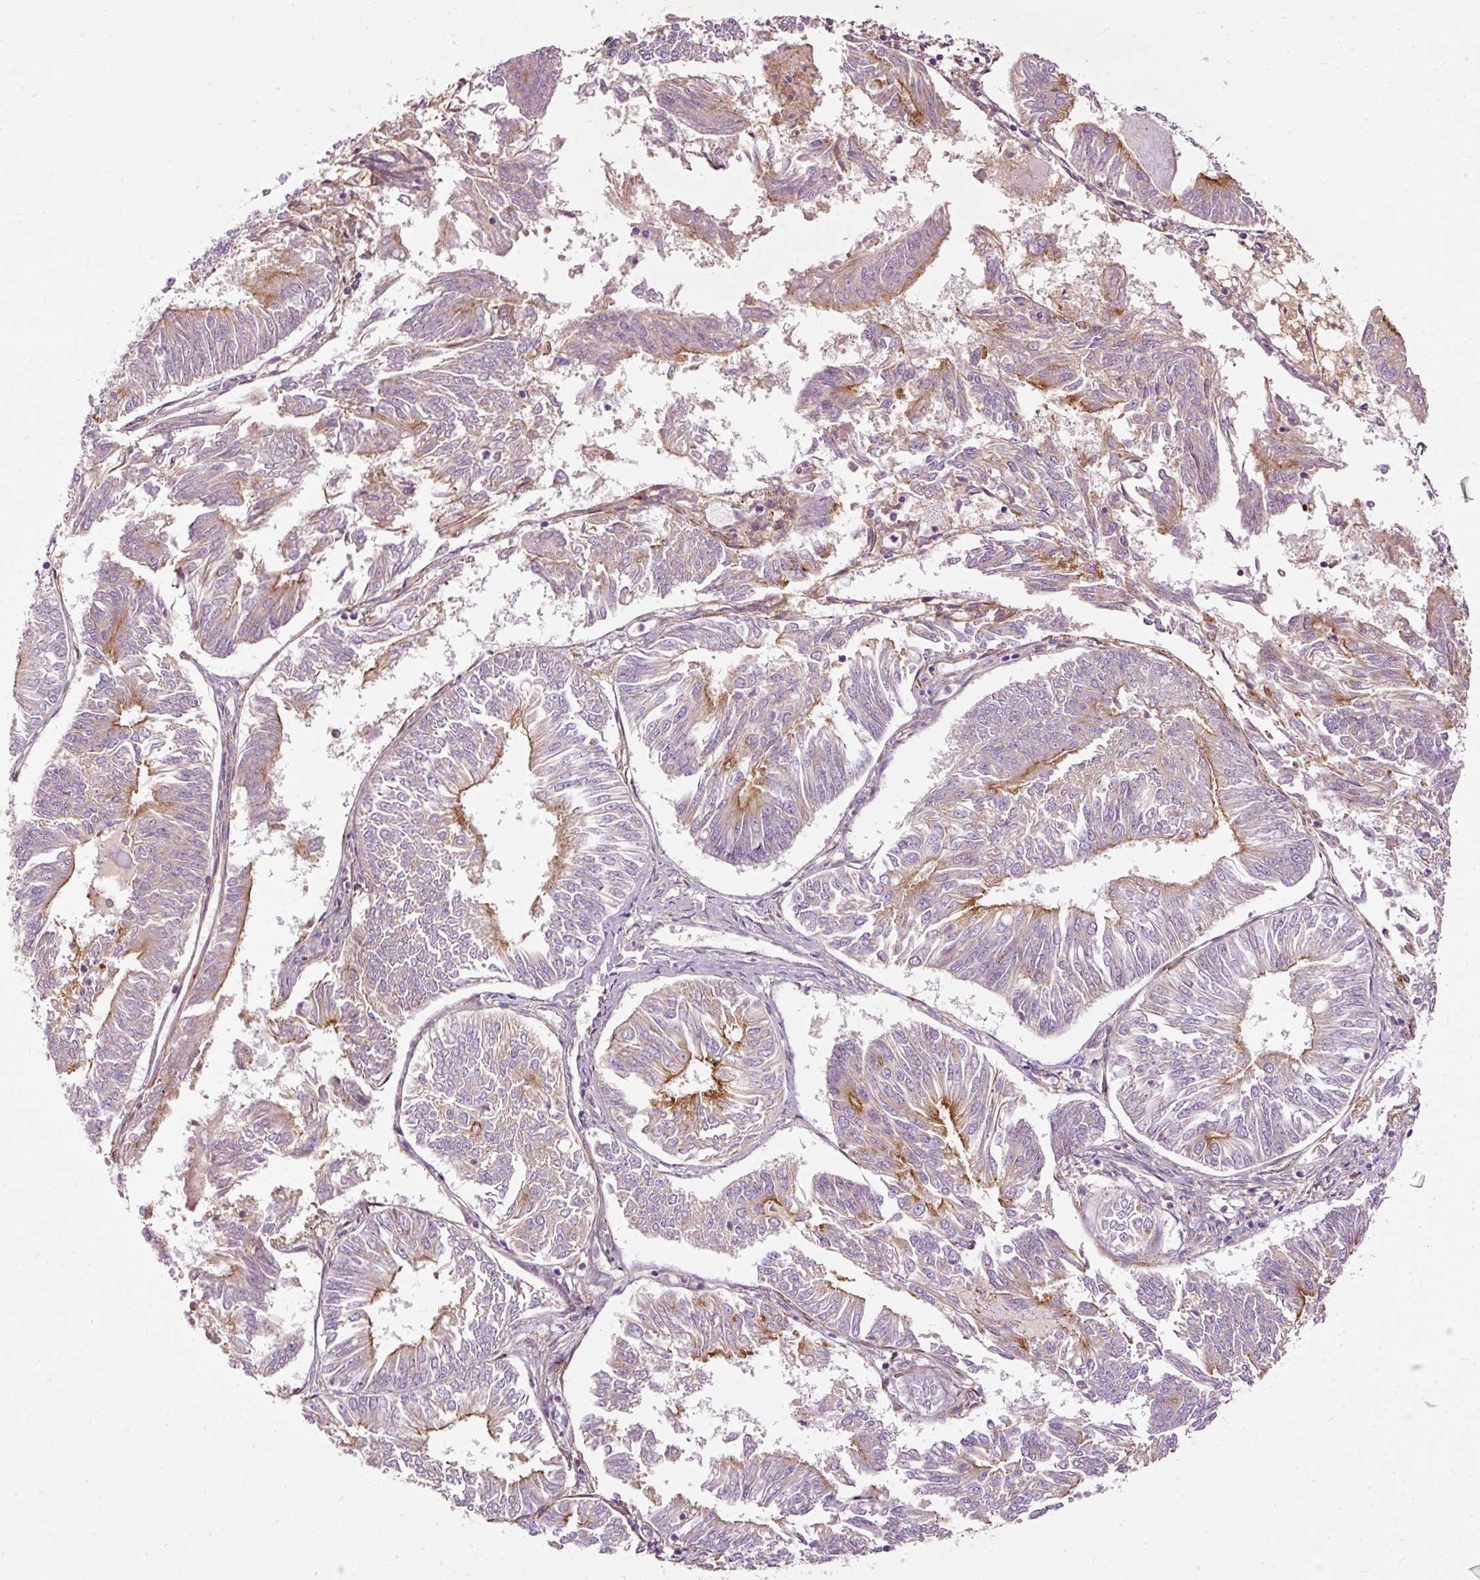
{"staining": {"intensity": "moderate", "quantity": "<25%", "location": "cytoplasmic/membranous"}, "tissue": "endometrial cancer", "cell_type": "Tumor cells", "image_type": "cancer", "snomed": [{"axis": "morphology", "description": "Adenocarcinoma, NOS"}, {"axis": "topography", "description": "Endometrium"}], "caption": "Tumor cells reveal moderate cytoplasmic/membranous staining in about <25% of cells in endometrial cancer.", "gene": "PAQR9", "patient": {"sex": "female", "age": 58}}